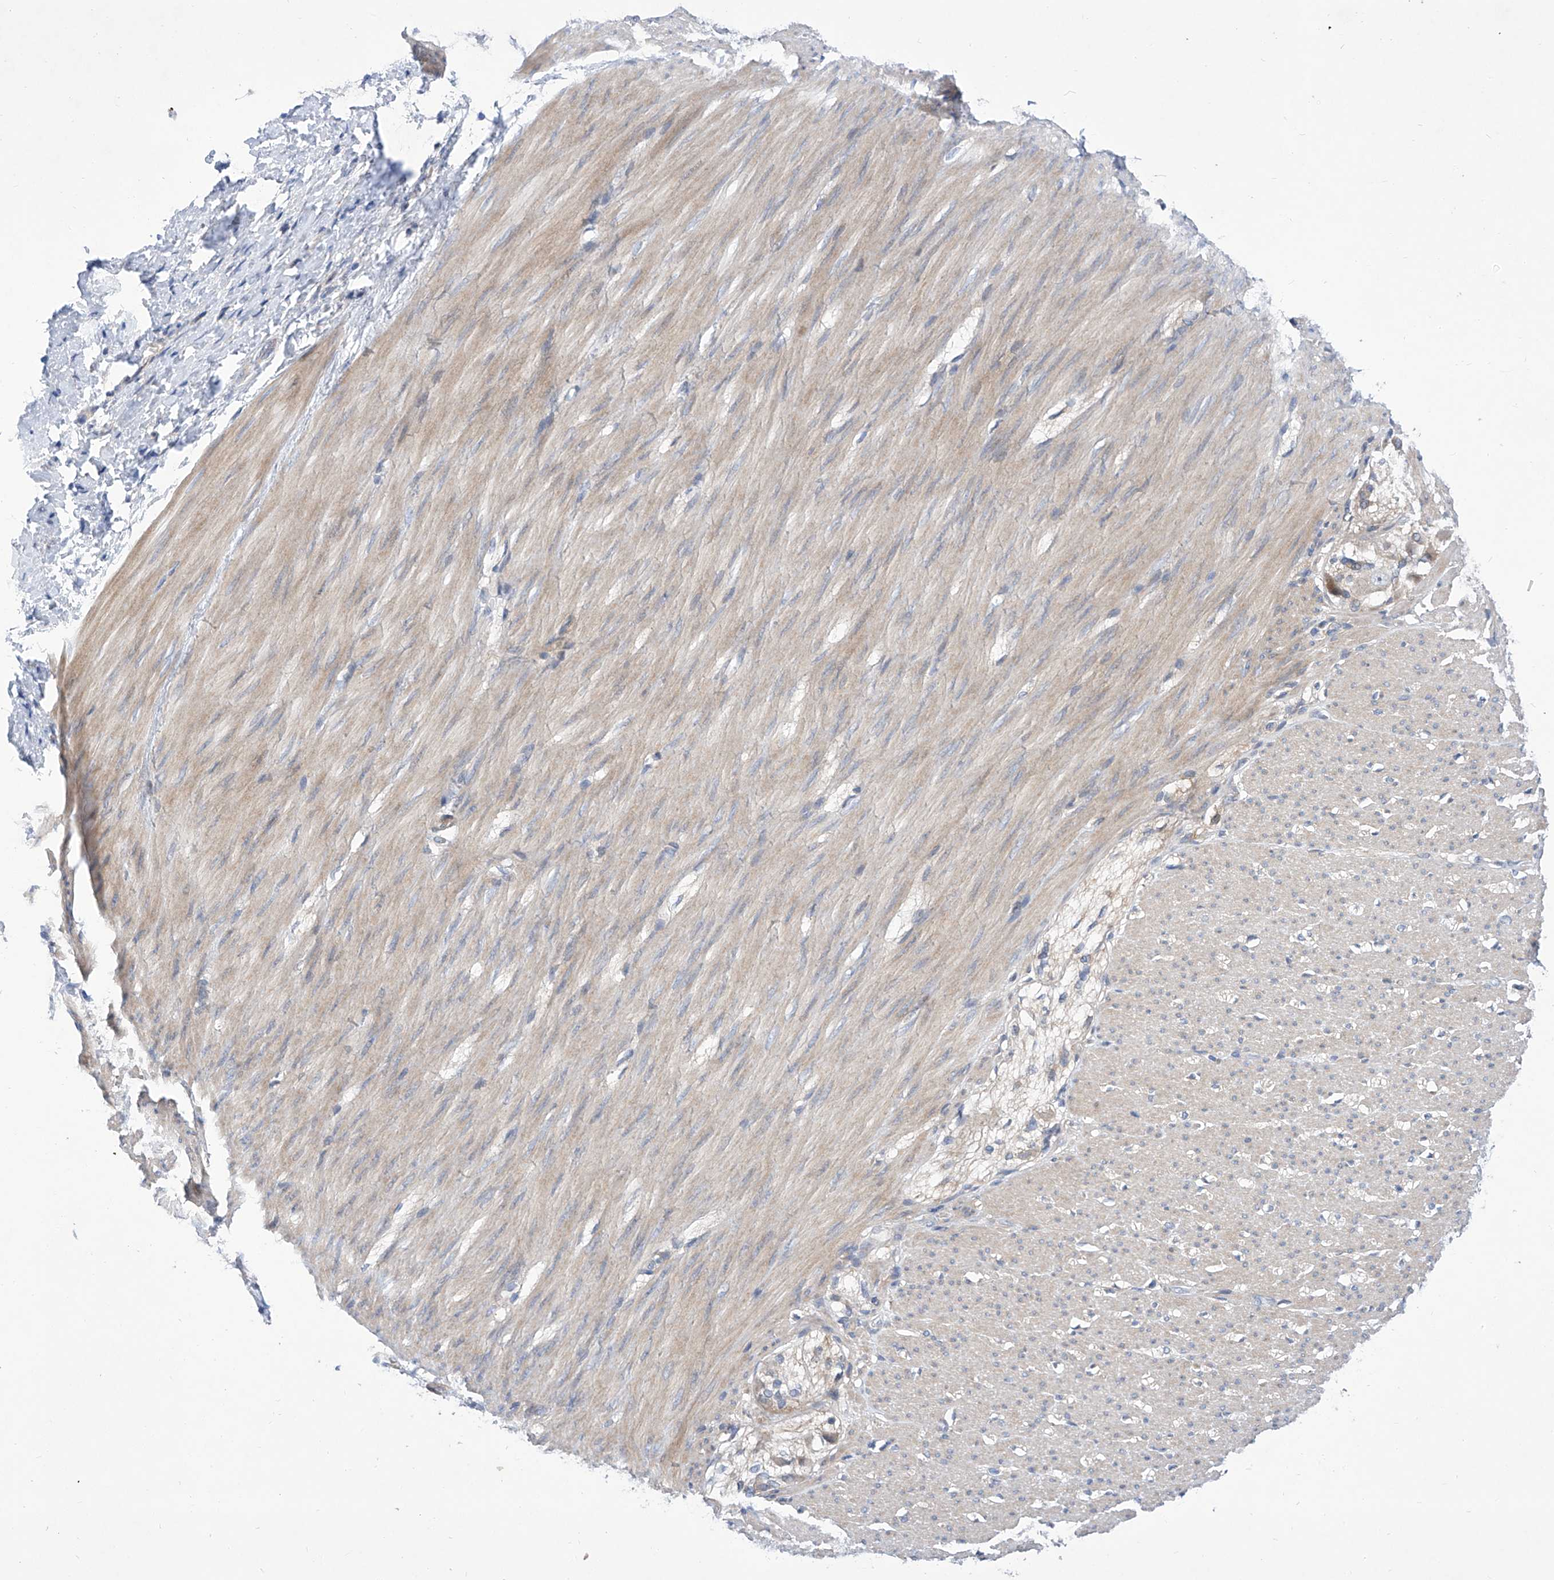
{"staining": {"intensity": "weak", "quantity": ">75%", "location": "cytoplasmic/membranous"}, "tissue": "smooth muscle", "cell_type": "Smooth muscle cells", "image_type": "normal", "snomed": [{"axis": "morphology", "description": "Normal tissue, NOS"}, {"axis": "morphology", "description": "Adenocarcinoma, NOS"}, {"axis": "topography", "description": "Colon"}, {"axis": "topography", "description": "Peripheral nerve tissue"}], "caption": "Unremarkable smooth muscle displays weak cytoplasmic/membranous staining in about >75% of smooth muscle cells, visualized by immunohistochemistry. The staining was performed using DAB, with brown indicating positive protein expression. Nuclei are stained blue with hematoxylin.", "gene": "SRBD1", "patient": {"sex": "male", "age": 14}}